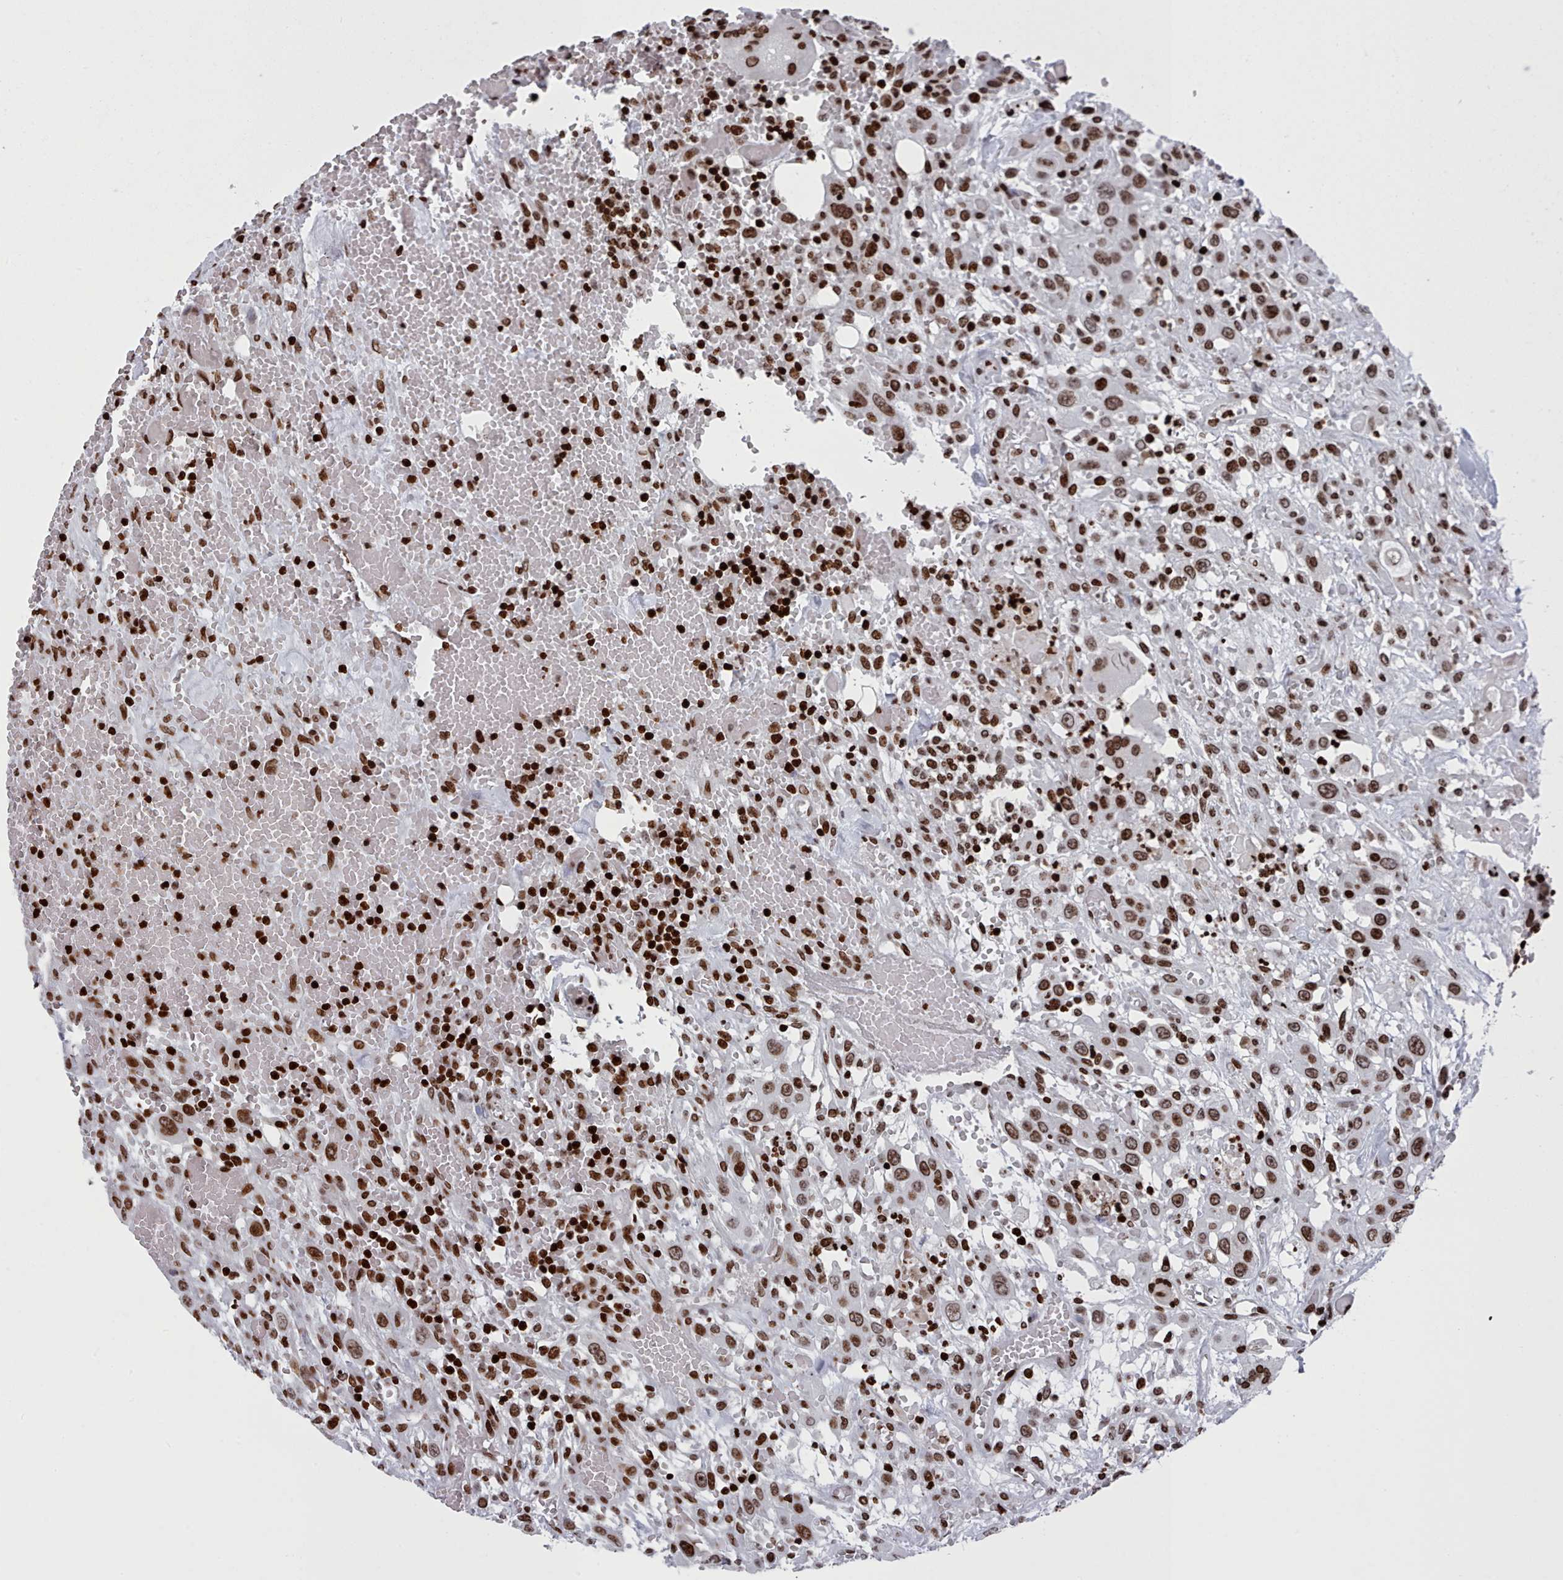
{"staining": {"intensity": "strong", "quantity": ">75%", "location": "nuclear"}, "tissue": "head and neck cancer", "cell_type": "Tumor cells", "image_type": "cancer", "snomed": [{"axis": "morphology", "description": "Squamous cell carcinoma, NOS"}, {"axis": "topography", "description": "Head-Neck"}], "caption": "The immunohistochemical stain labels strong nuclear expression in tumor cells of head and neck cancer tissue.", "gene": "PCDHB12", "patient": {"sex": "male", "age": 81}}